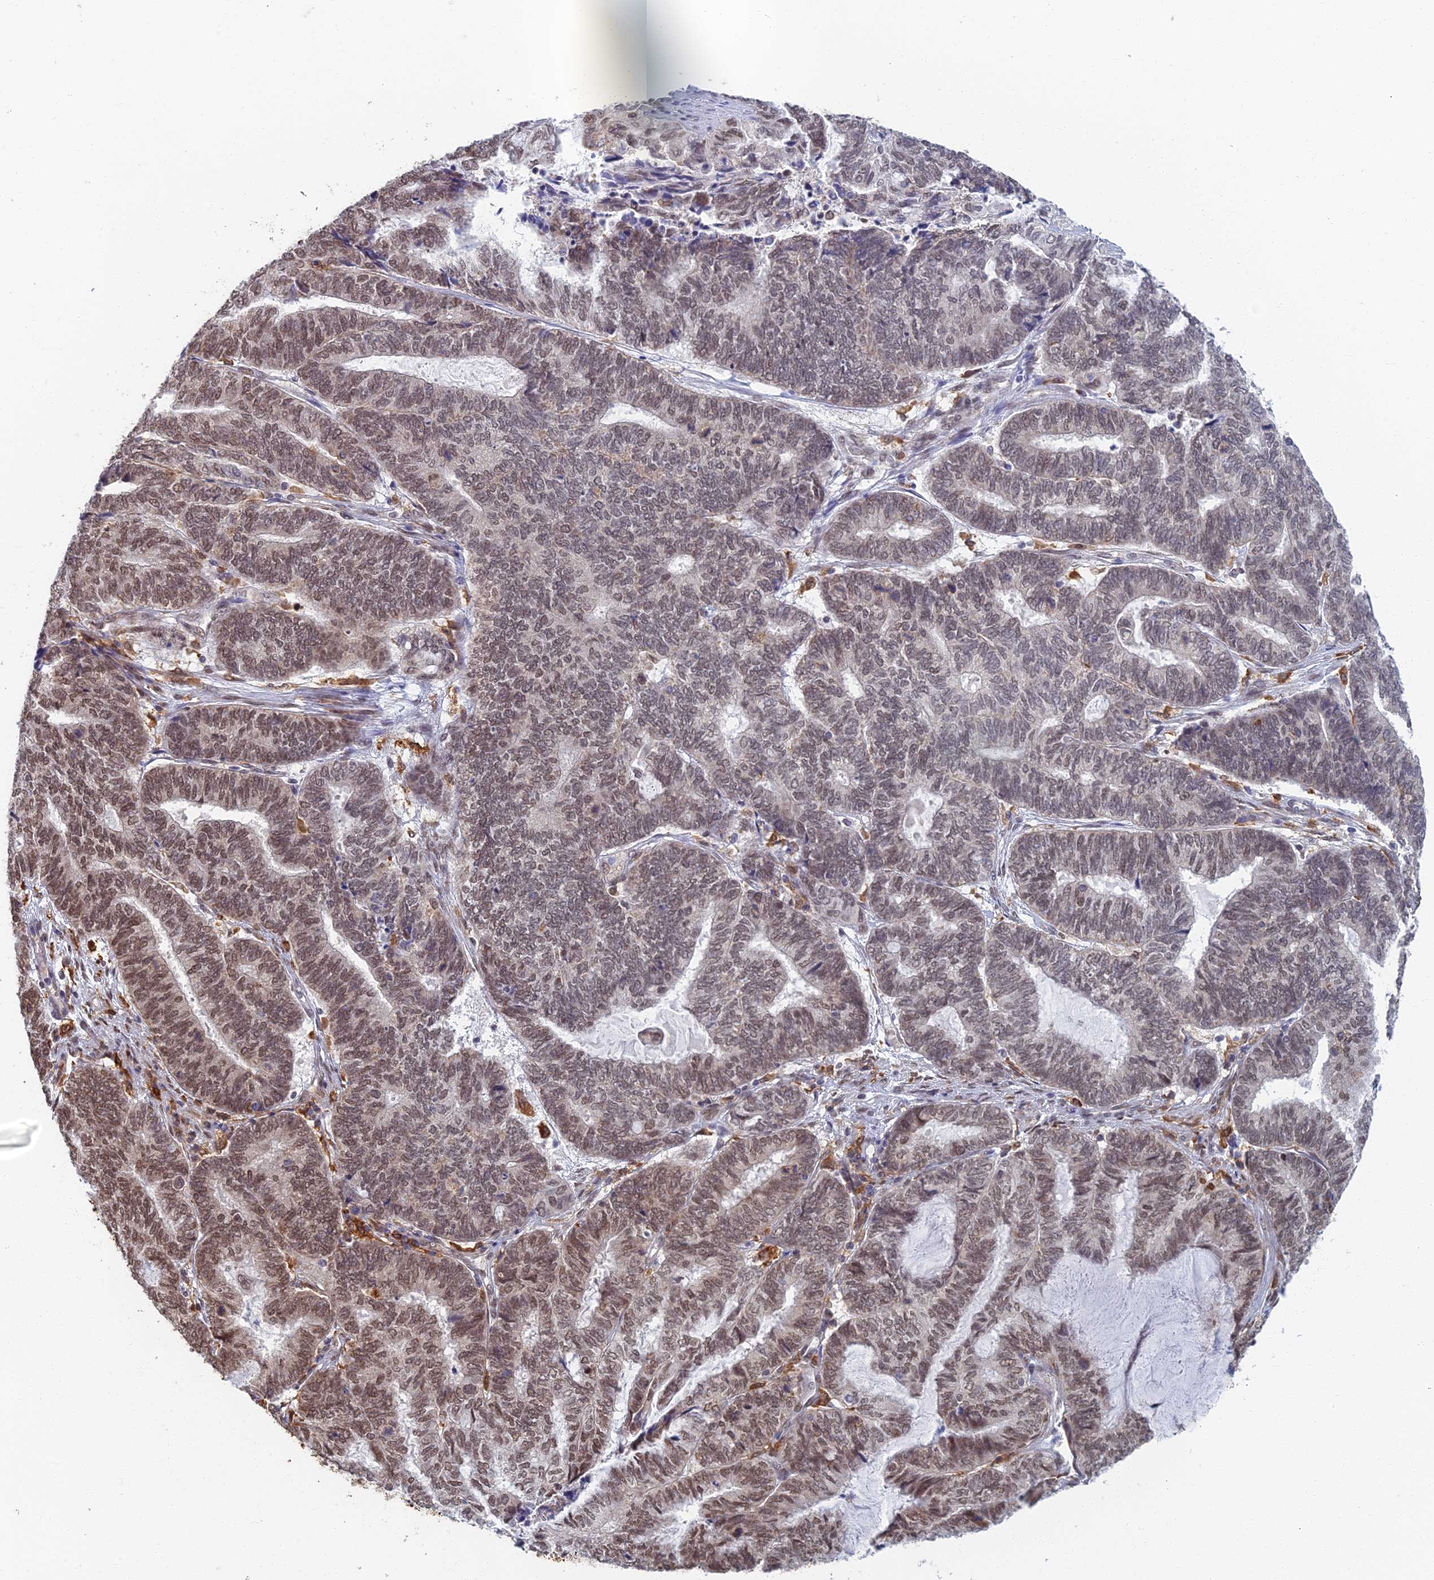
{"staining": {"intensity": "moderate", "quantity": "25%-75%", "location": "nuclear"}, "tissue": "endometrial cancer", "cell_type": "Tumor cells", "image_type": "cancer", "snomed": [{"axis": "morphology", "description": "Adenocarcinoma, NOS"}, {"axis": "topography", "description": "Uterus"}, {"axis": "topography", "description": "Endometrium"}], "caption": "Moderate nuclear positivity is identified in approximately 25%-75% of tumor cells in adenocarcinoma (endometrial). The protein of interest is shown in brown color, while the nuclei are stained blue.", "gene": "GPATCH1", "patient": {"sex": "female", "age": 70}}